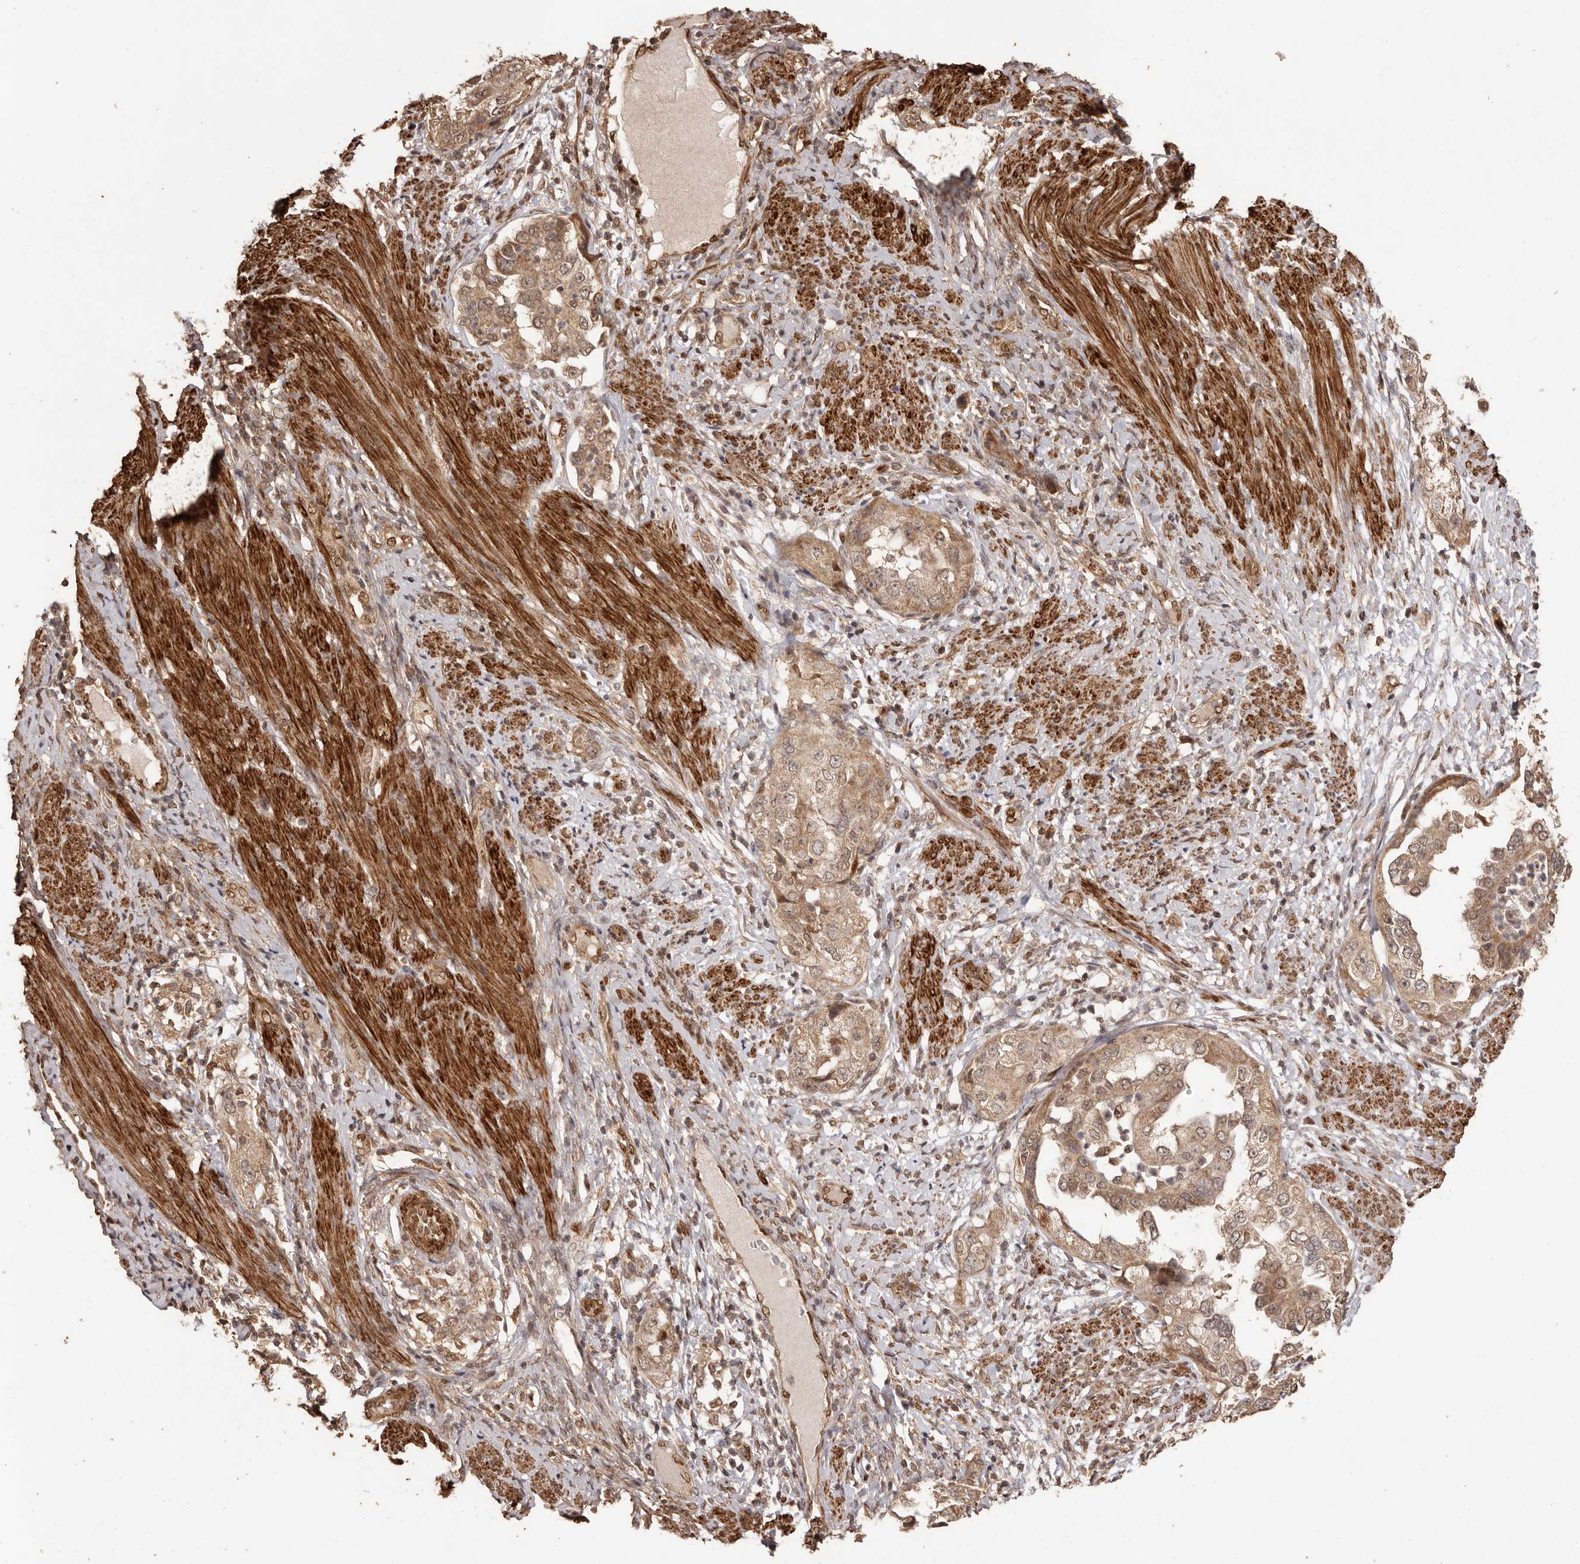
{"staining": {"intensity": "moderate", "quantity": ">75%", "location": "cytoplasmic/membranous"}, "tissue": "endometrial cancer", "cell_type": "Tumor cells", "image_type": "cancer", "snomed": [{"axis": "morphology", "description": "Adenocarcinoma, NOS"}, {"axis": "topography", "description": "Endometrium"}], "caption": "DAB immunohistochemical staining of human endometrial cancer exhibits moderate cytoplasmic/membranous protein positivity in approximately >75% of tumor cells.", "gene": "UBR2", "patient": {"sex": "female", "age": 85}}